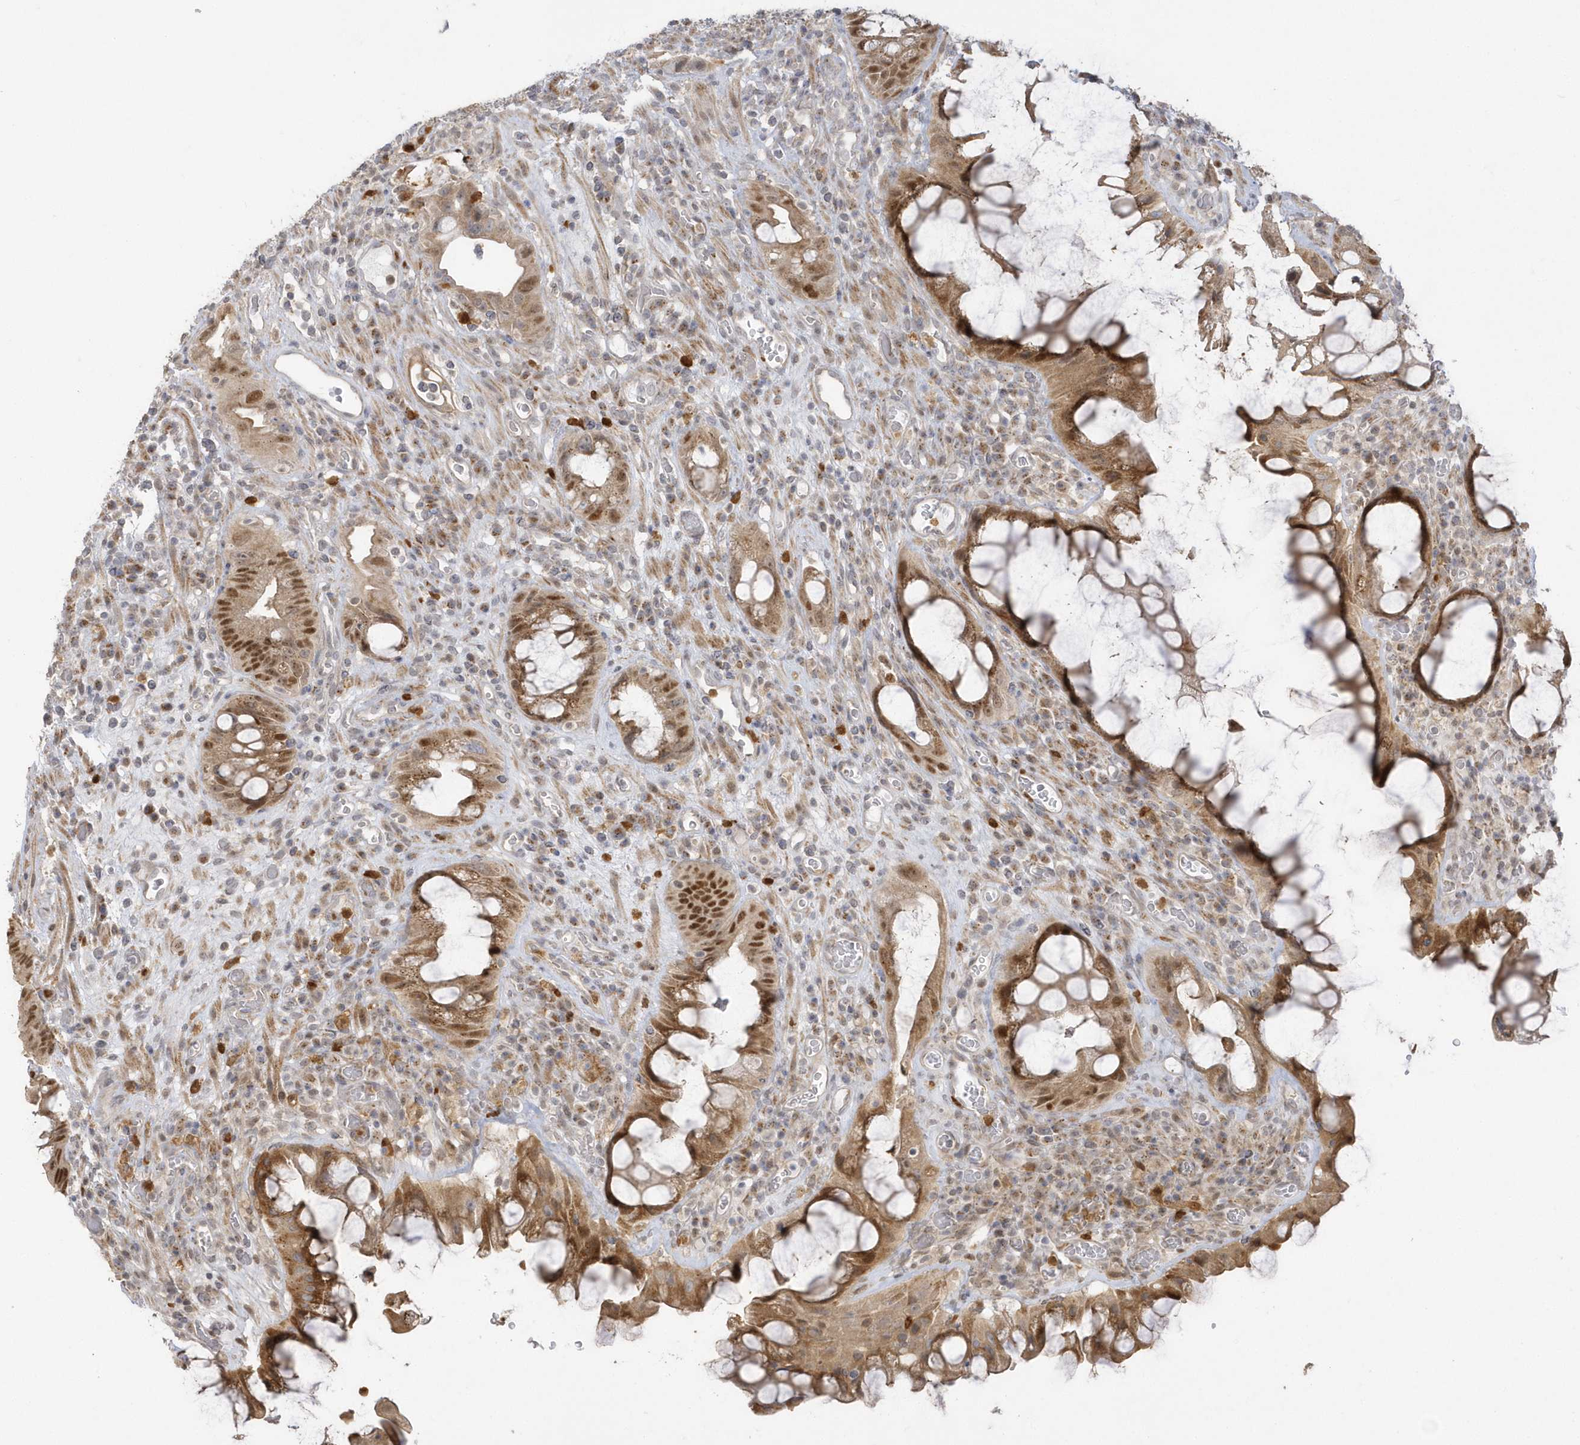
{"staining": {"intensity": "moderate", "quantity": ">75%", "location": "nuclear"}, "tissue": "colorectal cancer", "cell_type": "Tumor cells", "image_type": "cancer", "snomed": [{"axis": "morphology", "description": "Adenocarcinoma, NOS"}, {"axis": "topography", "description": "Rectum"}], "caption": "A high-resolution micrograph shows immunohistochemistry (IHC) staining of adenocarcinoma (colorectal), which shows moderate nuclear staining in about >75% of tumor cells.", "gene": "NAF1", "patient": {"sex": "male", "age": 59}}